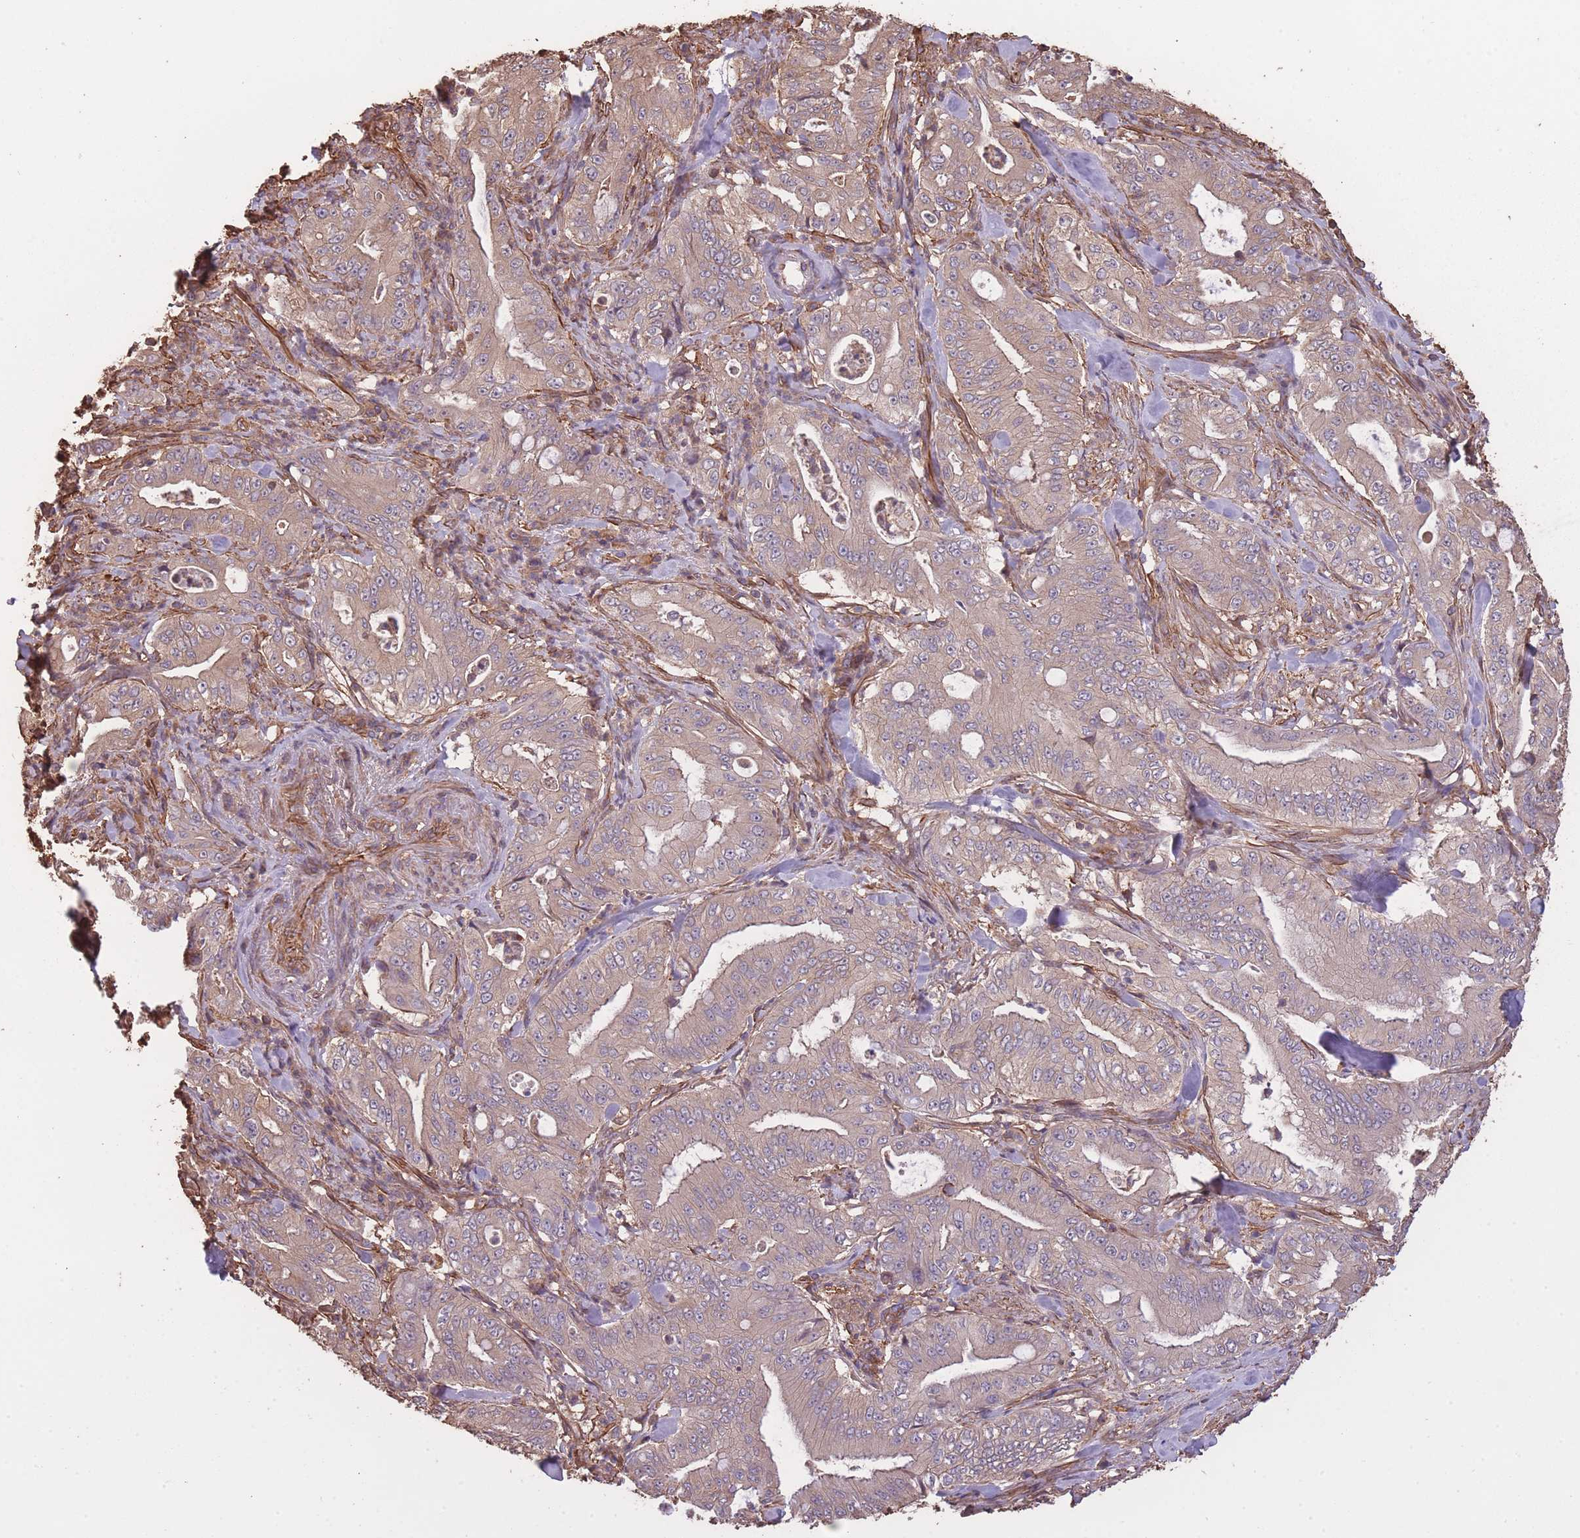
{"staining": {"intensity": "negative", "quantity": "none", "location": "none"}, "tissue": "pancreatic cancer", "cell_type": "Tumor cells", "image_type": "cancer", "snomed": [{"axis": "morphology", "description": "Adenocarcinoma, NOS"}, {"axis": "topography", "description": "Pancreas"}], "caption": "Immunohistochemistry (IHC) micrograph of neoplastic tissue: human pancreatic cancer (adenocarcinoma) stained with DAB demonstrates no significant protein expression in tumor cells.", "gene": "ARMH3", "patient": {"sex": "male", "age": 71}}